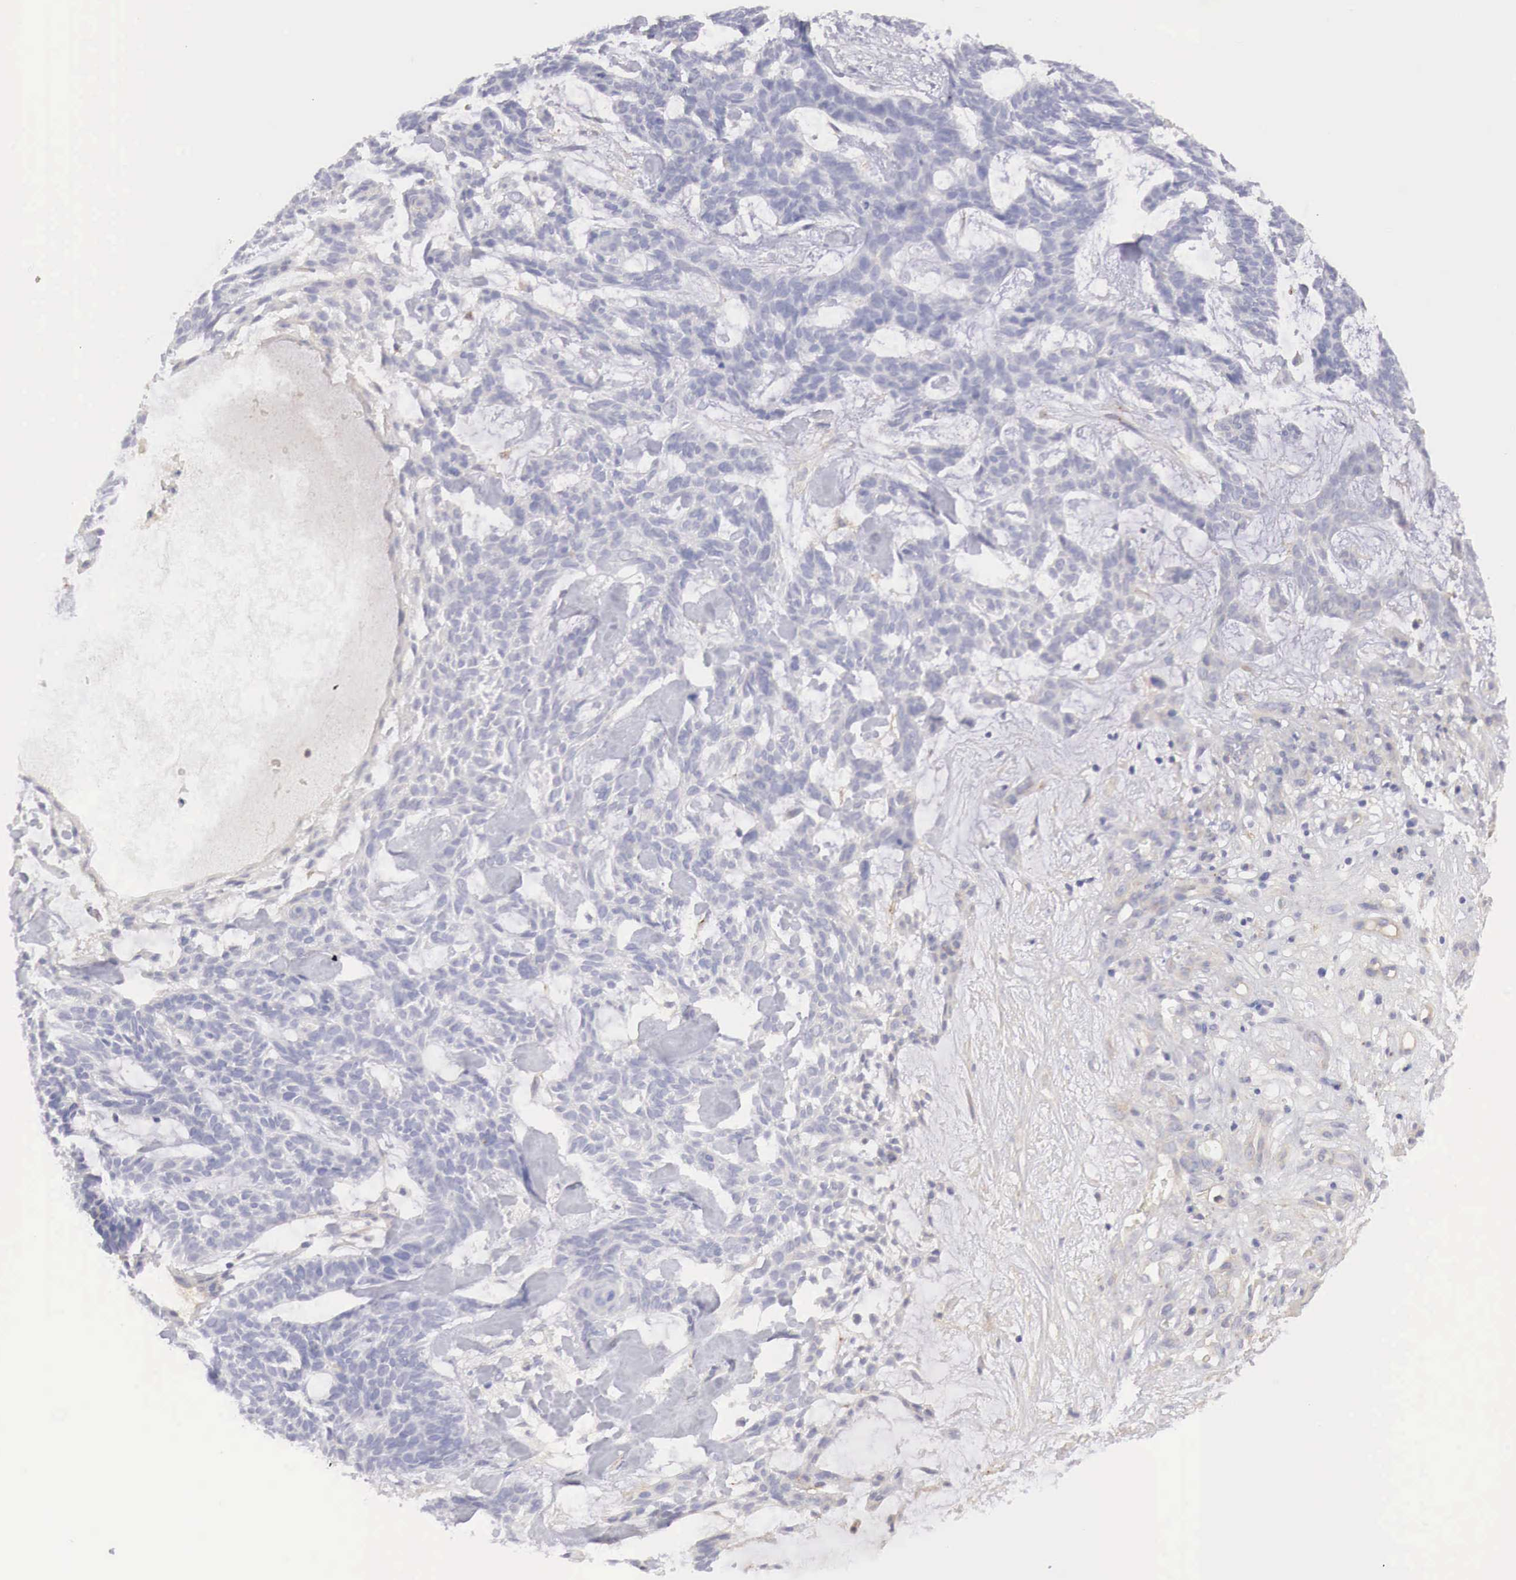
{"staining": {"intensity": "negative", "quantity": "none", "location": "none"}, "tissue": "skin cancer", "cell_type": "Tumor cells", "image_type": "cancer", "snomed": [{"axis": "morphology", "description": "Basal cell carcinoma"}, {"axis": "topography", "description": "Skin"}], "caption": "High magnification brightfield microscopy of skin cancer (basal cell carcinoma) stained with DAB (3,3'-diaminobenzidine) (brown) and counterstained with hematoxylin (blue): tumor cells show no significant staining. (Immunohistochemistry (ihc), brightfield microscopy, high magnification).", "gene": "KLHDC7B", "patient": {"sex": "male", "age": 75}}